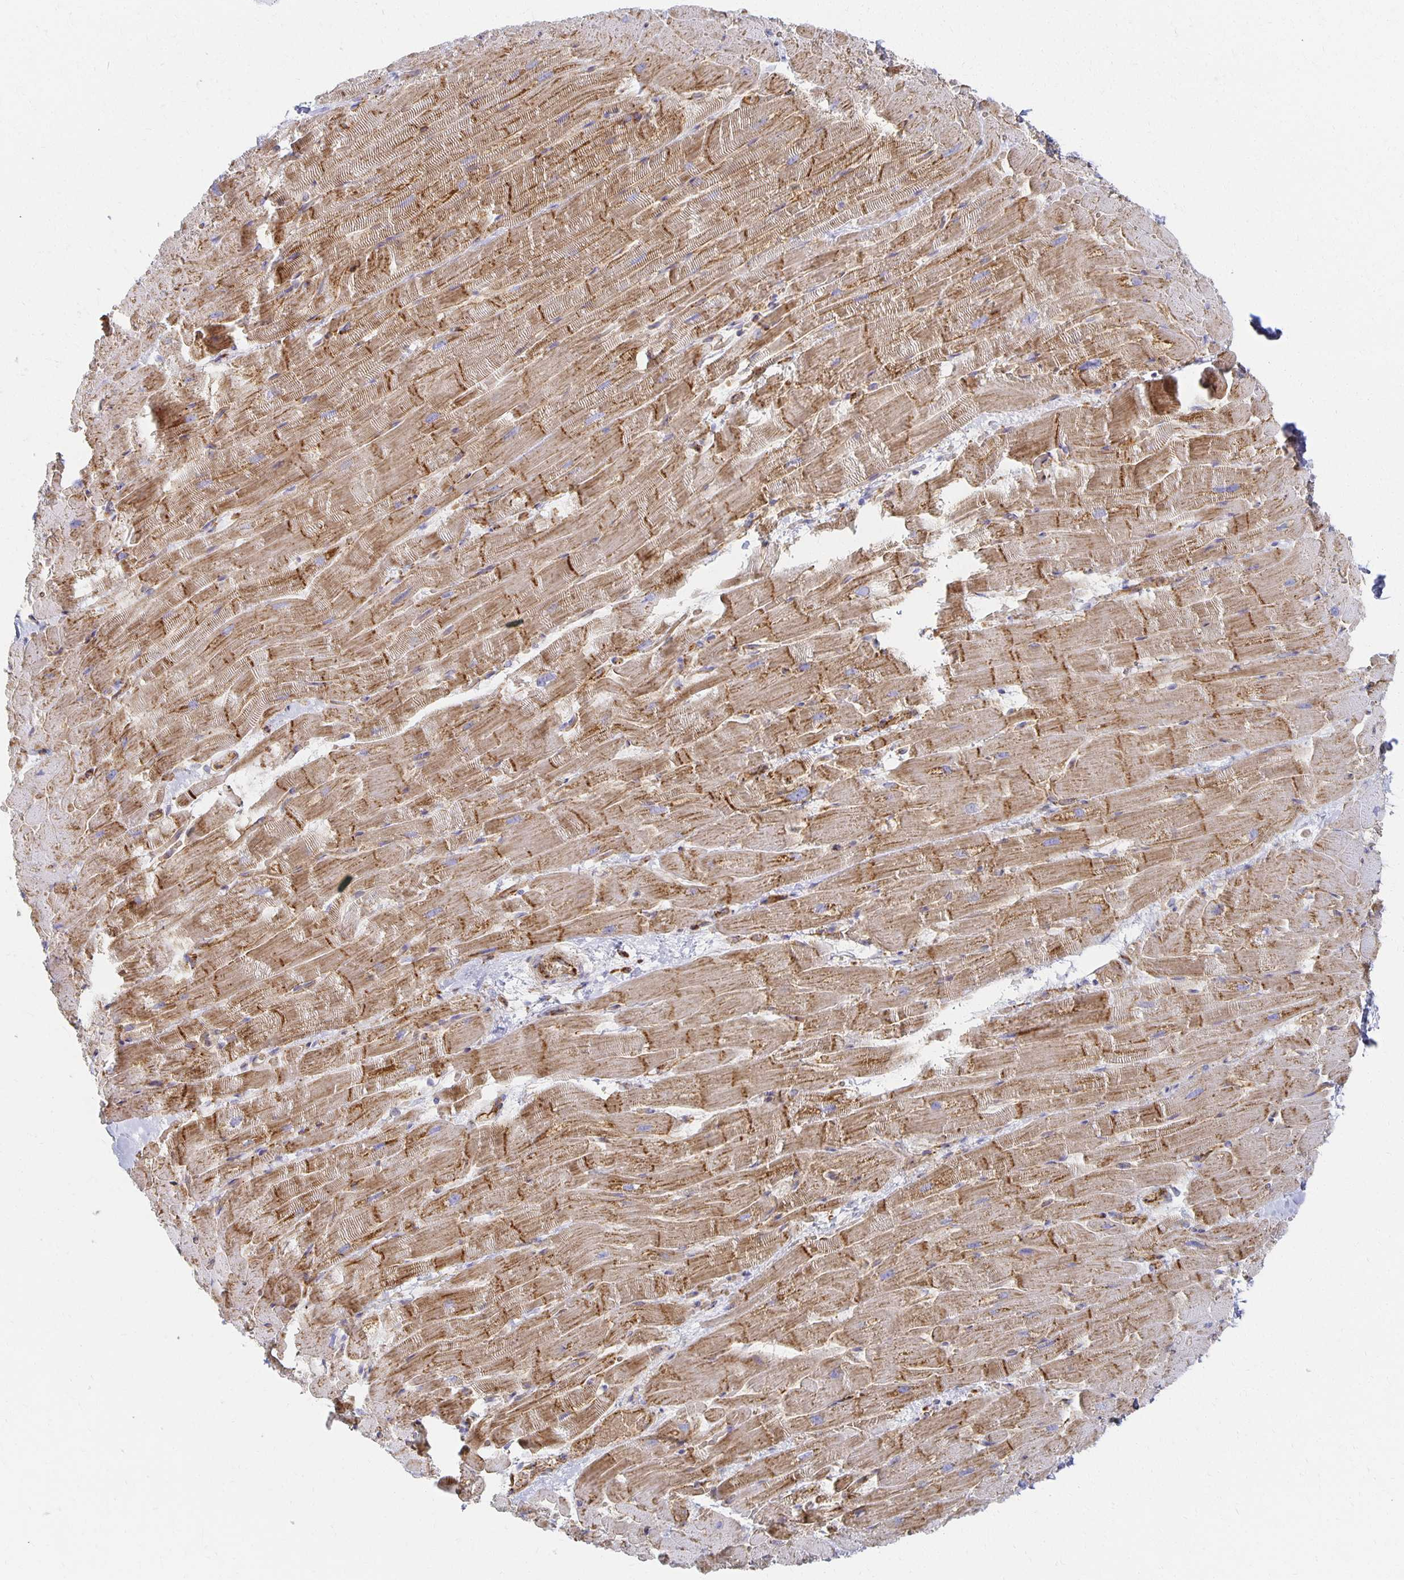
{"staining": {"intensity": "strong", "quantity": "25%-75%", "location": "cytoplasmic/membranous"}, "tissue": "heart muscle", "cell_type": "Cardiomyocytes", "image_type": "normal", "snomed": [{"axis": "morphology", "description": "Normal tissue, NOS"}, {"axis": "topography", "description": "Heart"}], "caption": "A brown stain labels strong cytoplasmic/membranous positivity of a protein in cardiomyocytes of benign human heart muscle.", "gene": "TAAR1", "patient": {"sex": "male", "age": 37}}